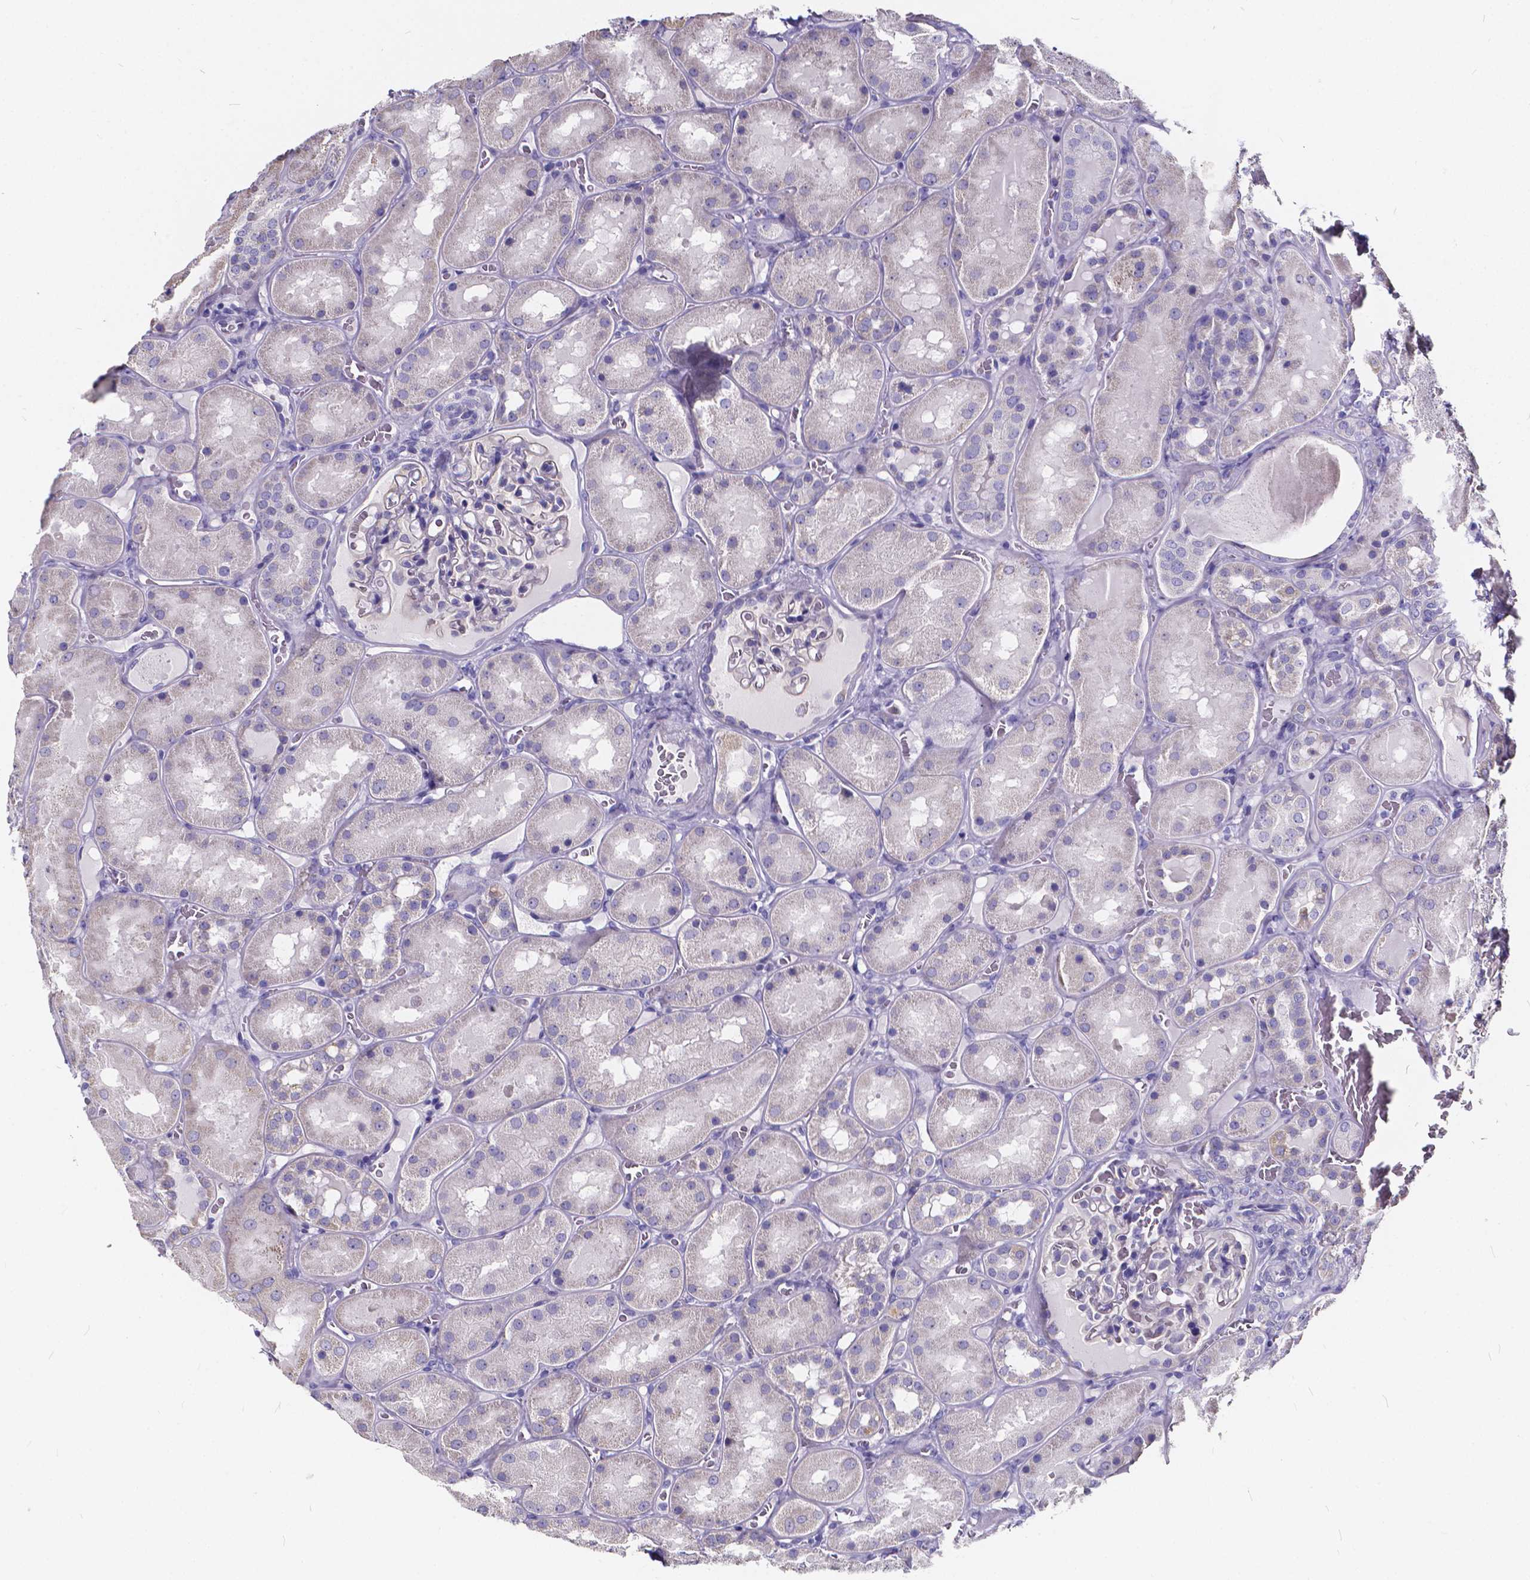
{"staining": {"intensity": "negative", "quantity": "none", "location": "none"}, "tissue": "kidney", "cell_type": "Cells in glomeruli", "image_type": "normal", "snomed": [{"axis": "morphology", "description": "Normal tissue, NOS"}, {"axis": "topography", "description": "Kidney"}], "caption": "DAB (3,3'-diaminobenzidine) immunohistochemical staining of unremarkable human kidney reveals no significant expression in cells in glomeruli.", "gene": "SPEF2", "patient": {"sex": "male", "age": 73}}